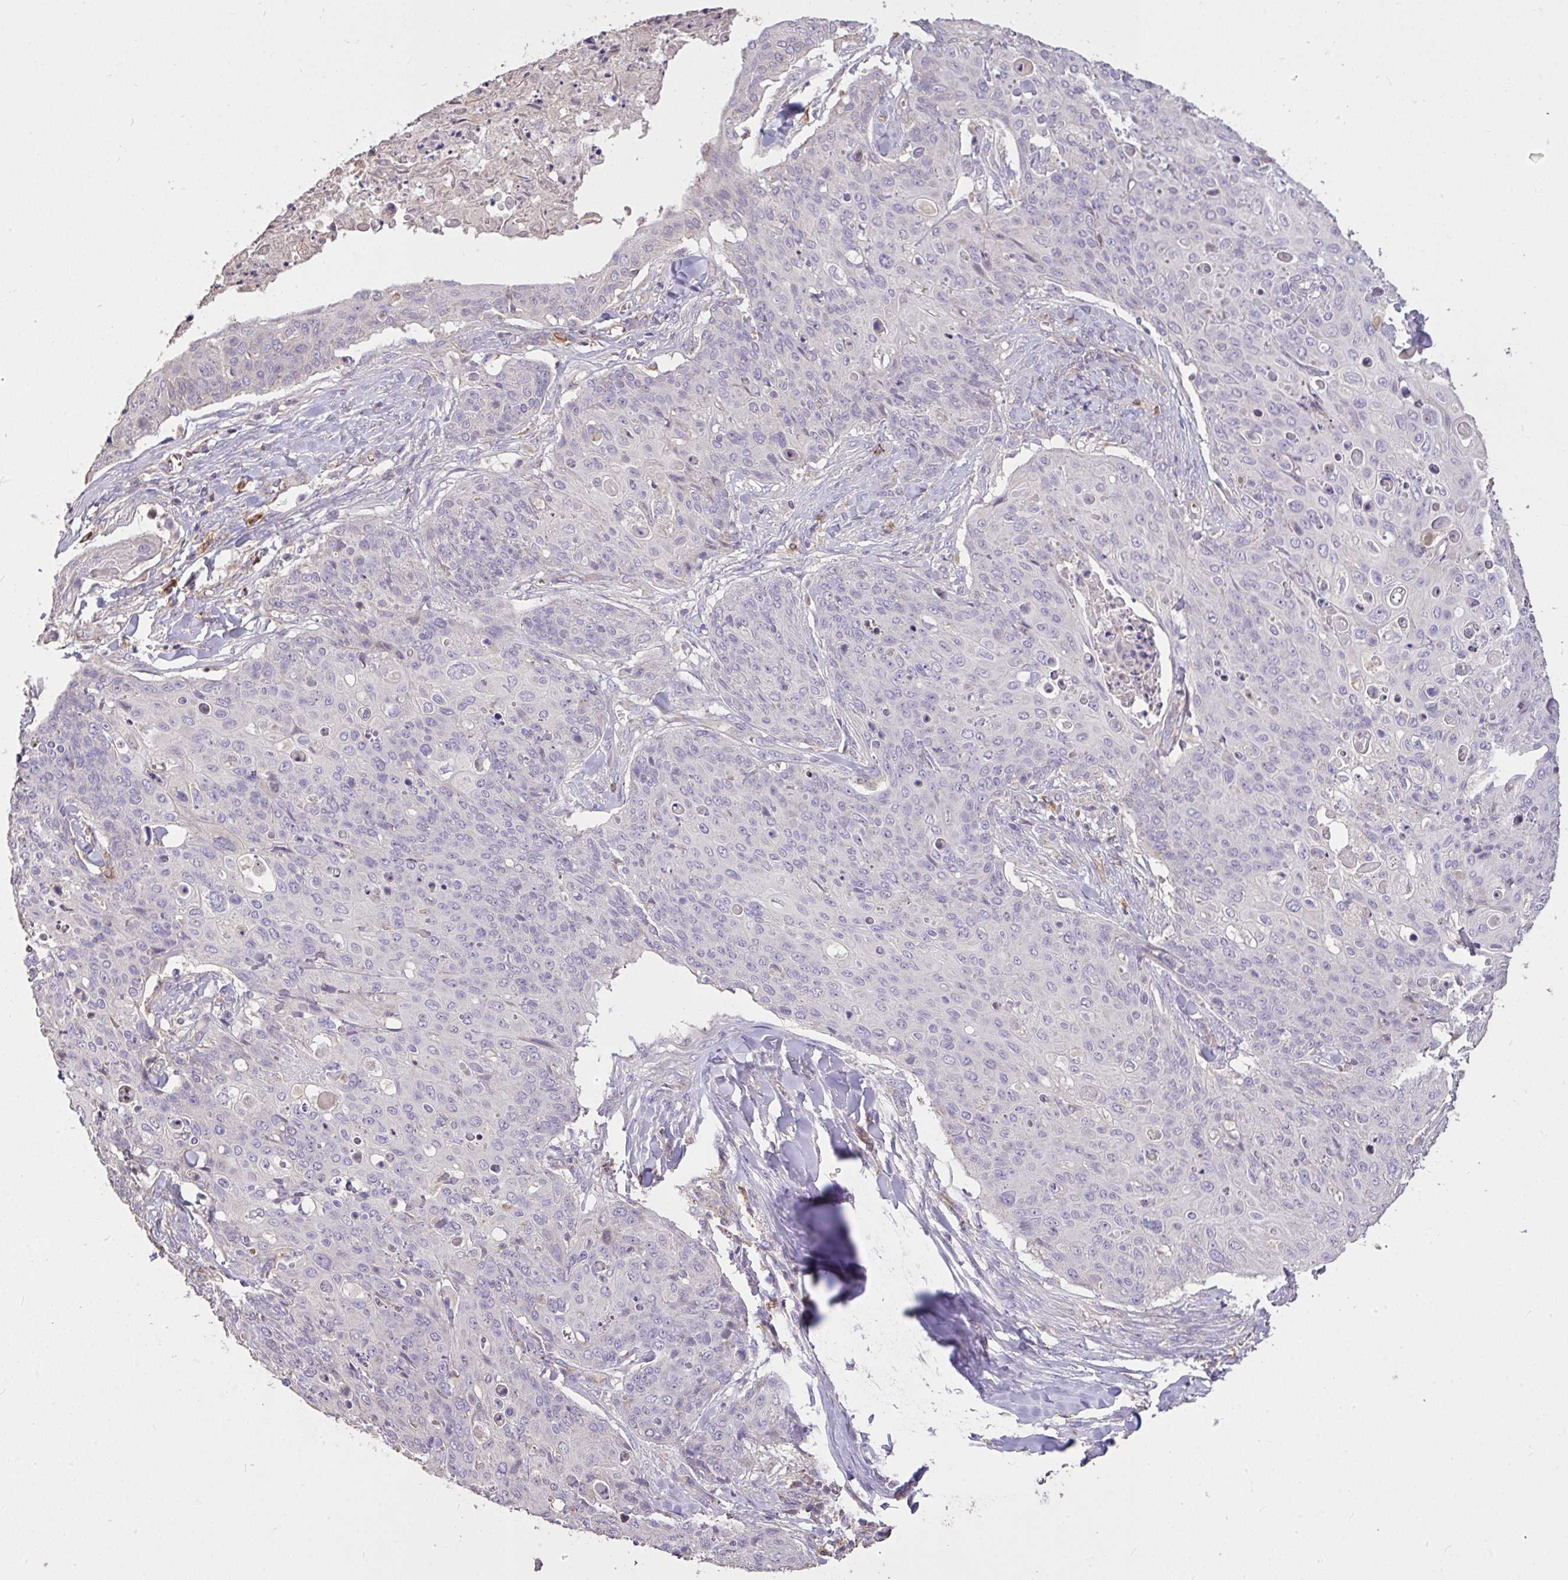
{"staining": {"intensity": "negative", "quantity": "none", "location": "none"}, "tissue": "skin cancer", "cell_type": "Tumor cells", "image_type": "cancer", "snomed": [{"axis": "morphology", "description": "Squamous cell carcinoma, NOS"}, {"axis": "topography", "description": "Skin"}, {"axis": "topography", "description": "Vulva"}], "caption": "A high-resolution histopathology image shows immunohistochemistry (IHC) staining of skin cancer (squamous cell carcinoma), which reveals no significant expression in tumor cells.", "gene": "FCER1A", "patient": {"sex": "female", "age": 85}}